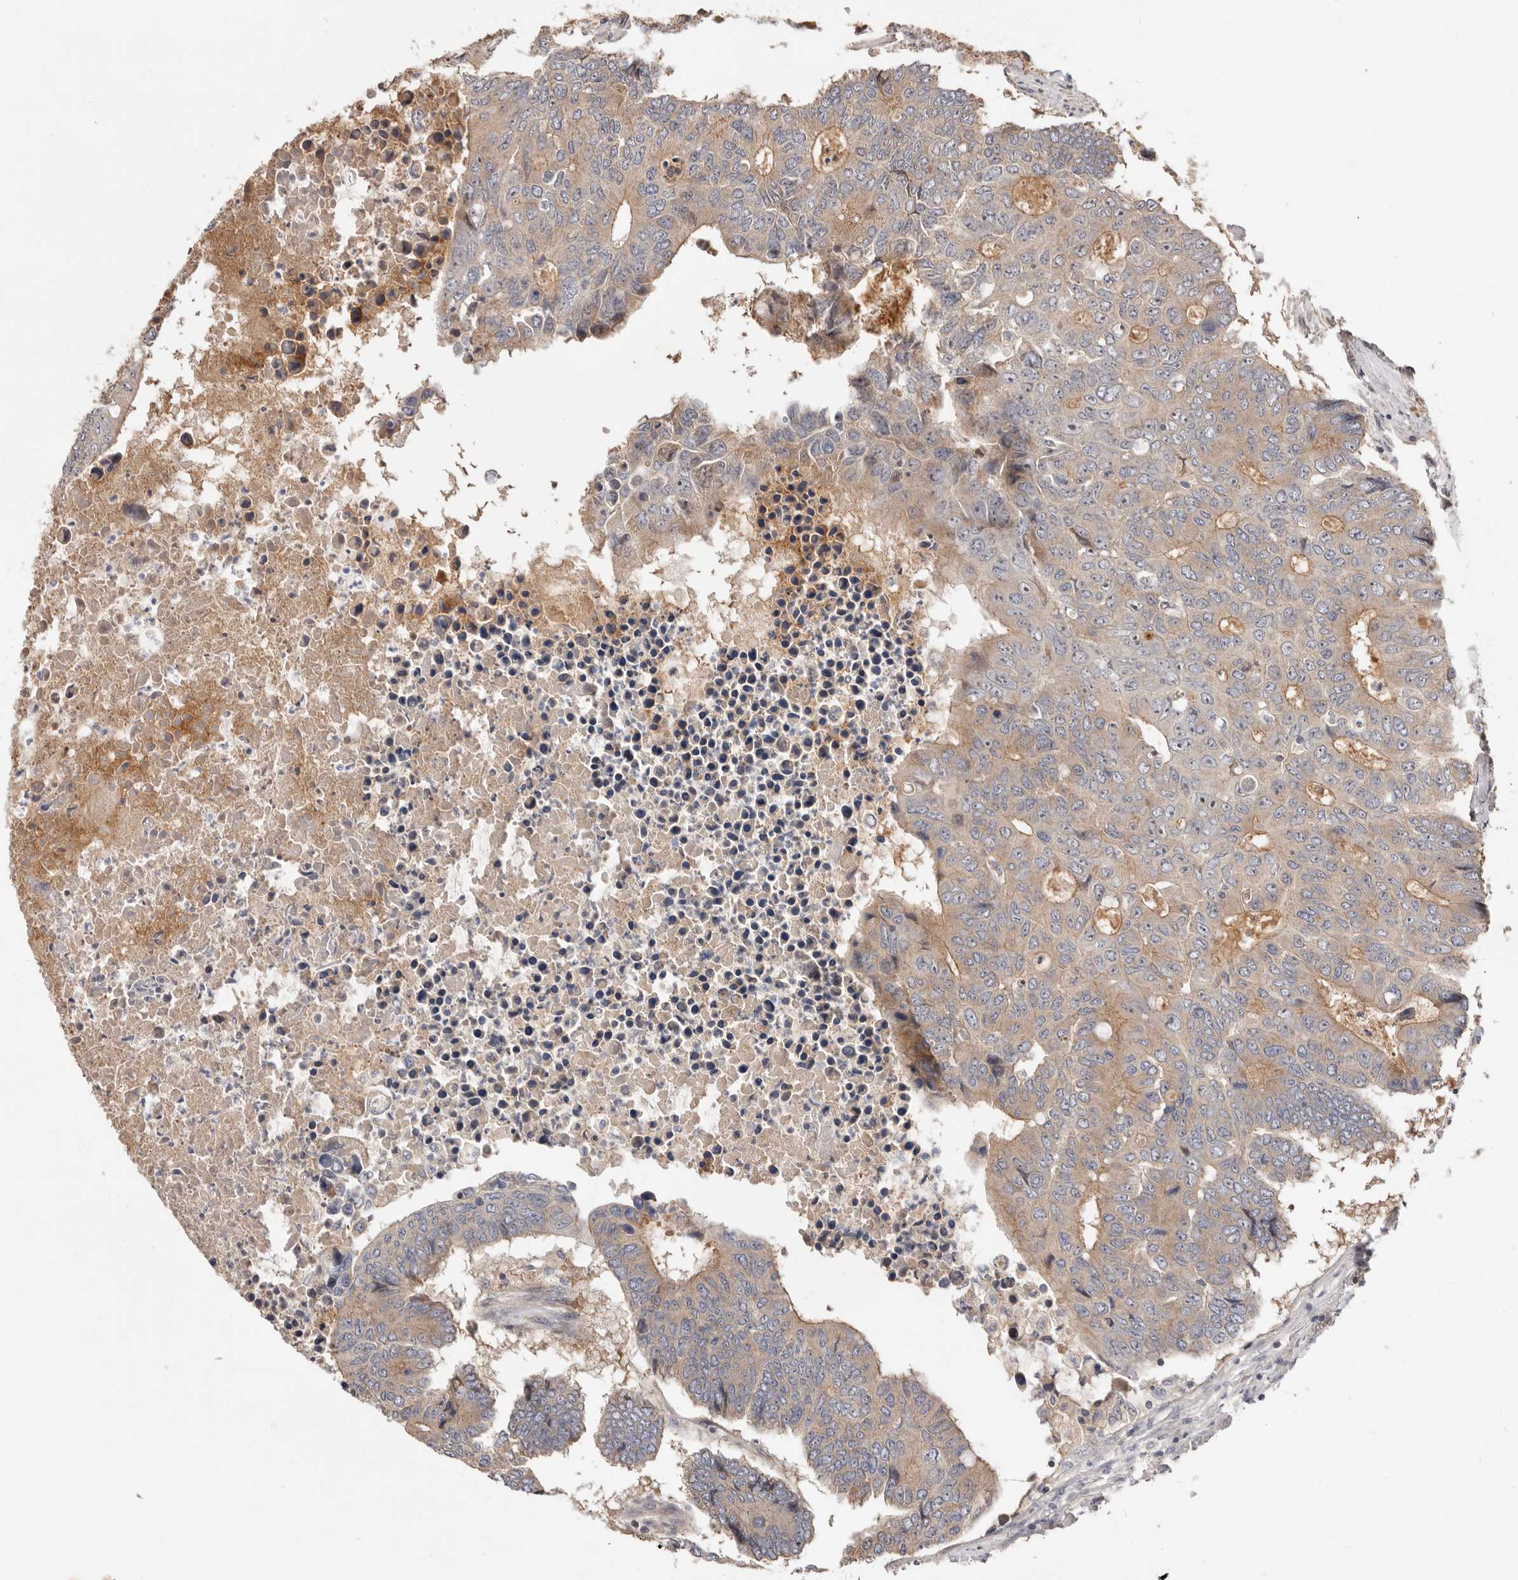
{"staining": {"intensity": "weak", "quantity": "25%-75%", "location": "cytoplasmic/membranous"}, "tissue": "colorectal cancer", "cell_type": "Tumor cells", "image_type": "cancer", "snomed": [{"axis": "morphology", "description": "Adenocarcinoma, NOS"}, {"axis": "topography", "description": "Colon"}], "caption": "Brown immunohistochemical staining in colorectal adenocarcinoma displays weak cytoplasmic/membranous staining in approximately 25%-75% of tumor cells.", "gene": "DOP1A", "patient": {"sex": "male", "age": 87}}